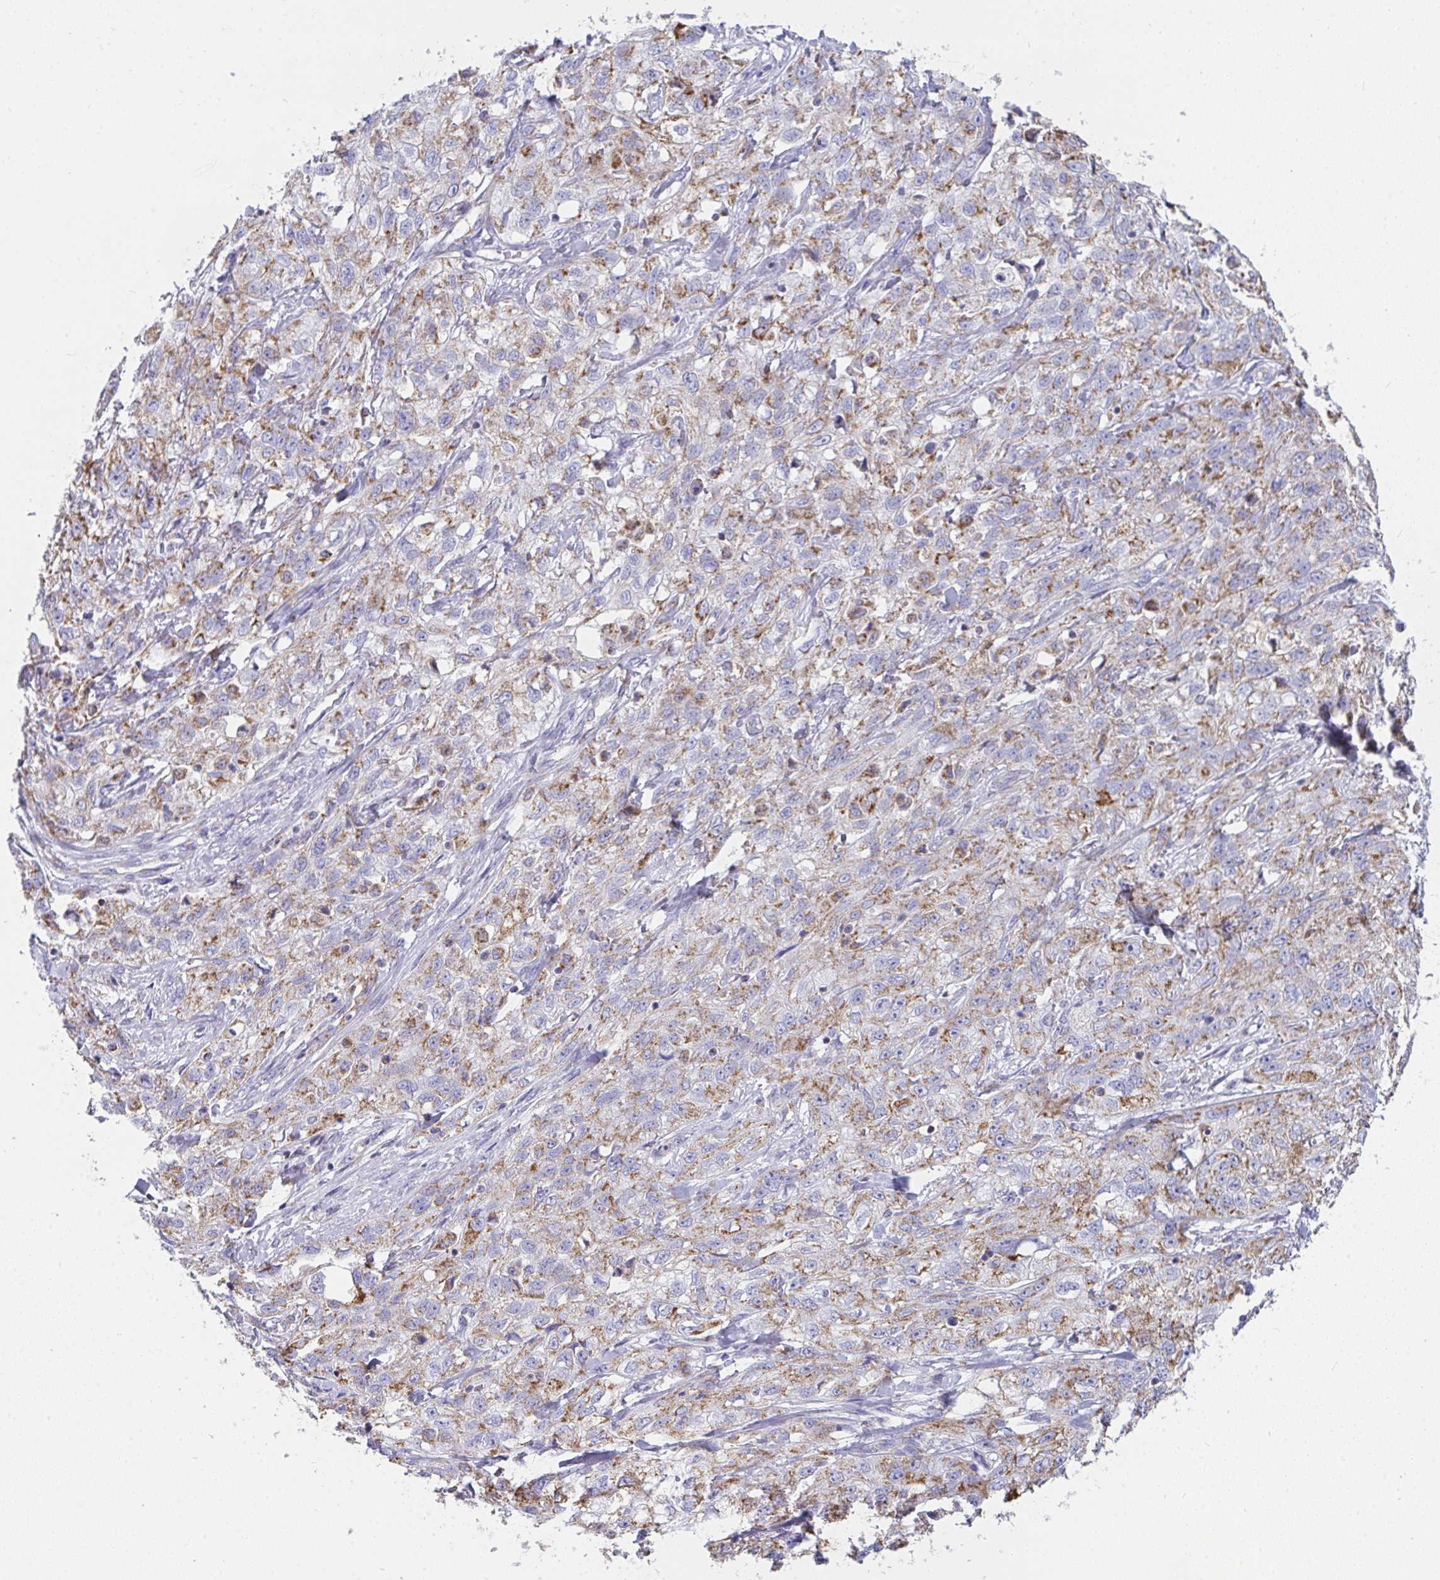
{"staining": {"intensity": "moderate", "quantity": ">75%", "location": "cytoplasmic/membranous"}, "tissue": "skin cancer", "cell_type": "Tumor cells", "image_type": "cancer", "snomed": [{"axis": "morphology", "description": "Squamous cell carcinoma, NOS"}, {"axis": "topography", "description": "Skin"}, {"axis": "topography", "description": "Vulva"}], "caption": "Immunohistochemical staining of human squamous cell carcinoma (skin) reveals medium levels of moderate cytoplasmic/membranous expression in approximately >75% of tumor cells.", "gene": "AIFM1", "patient": {"sex": "female", "age": 86}}